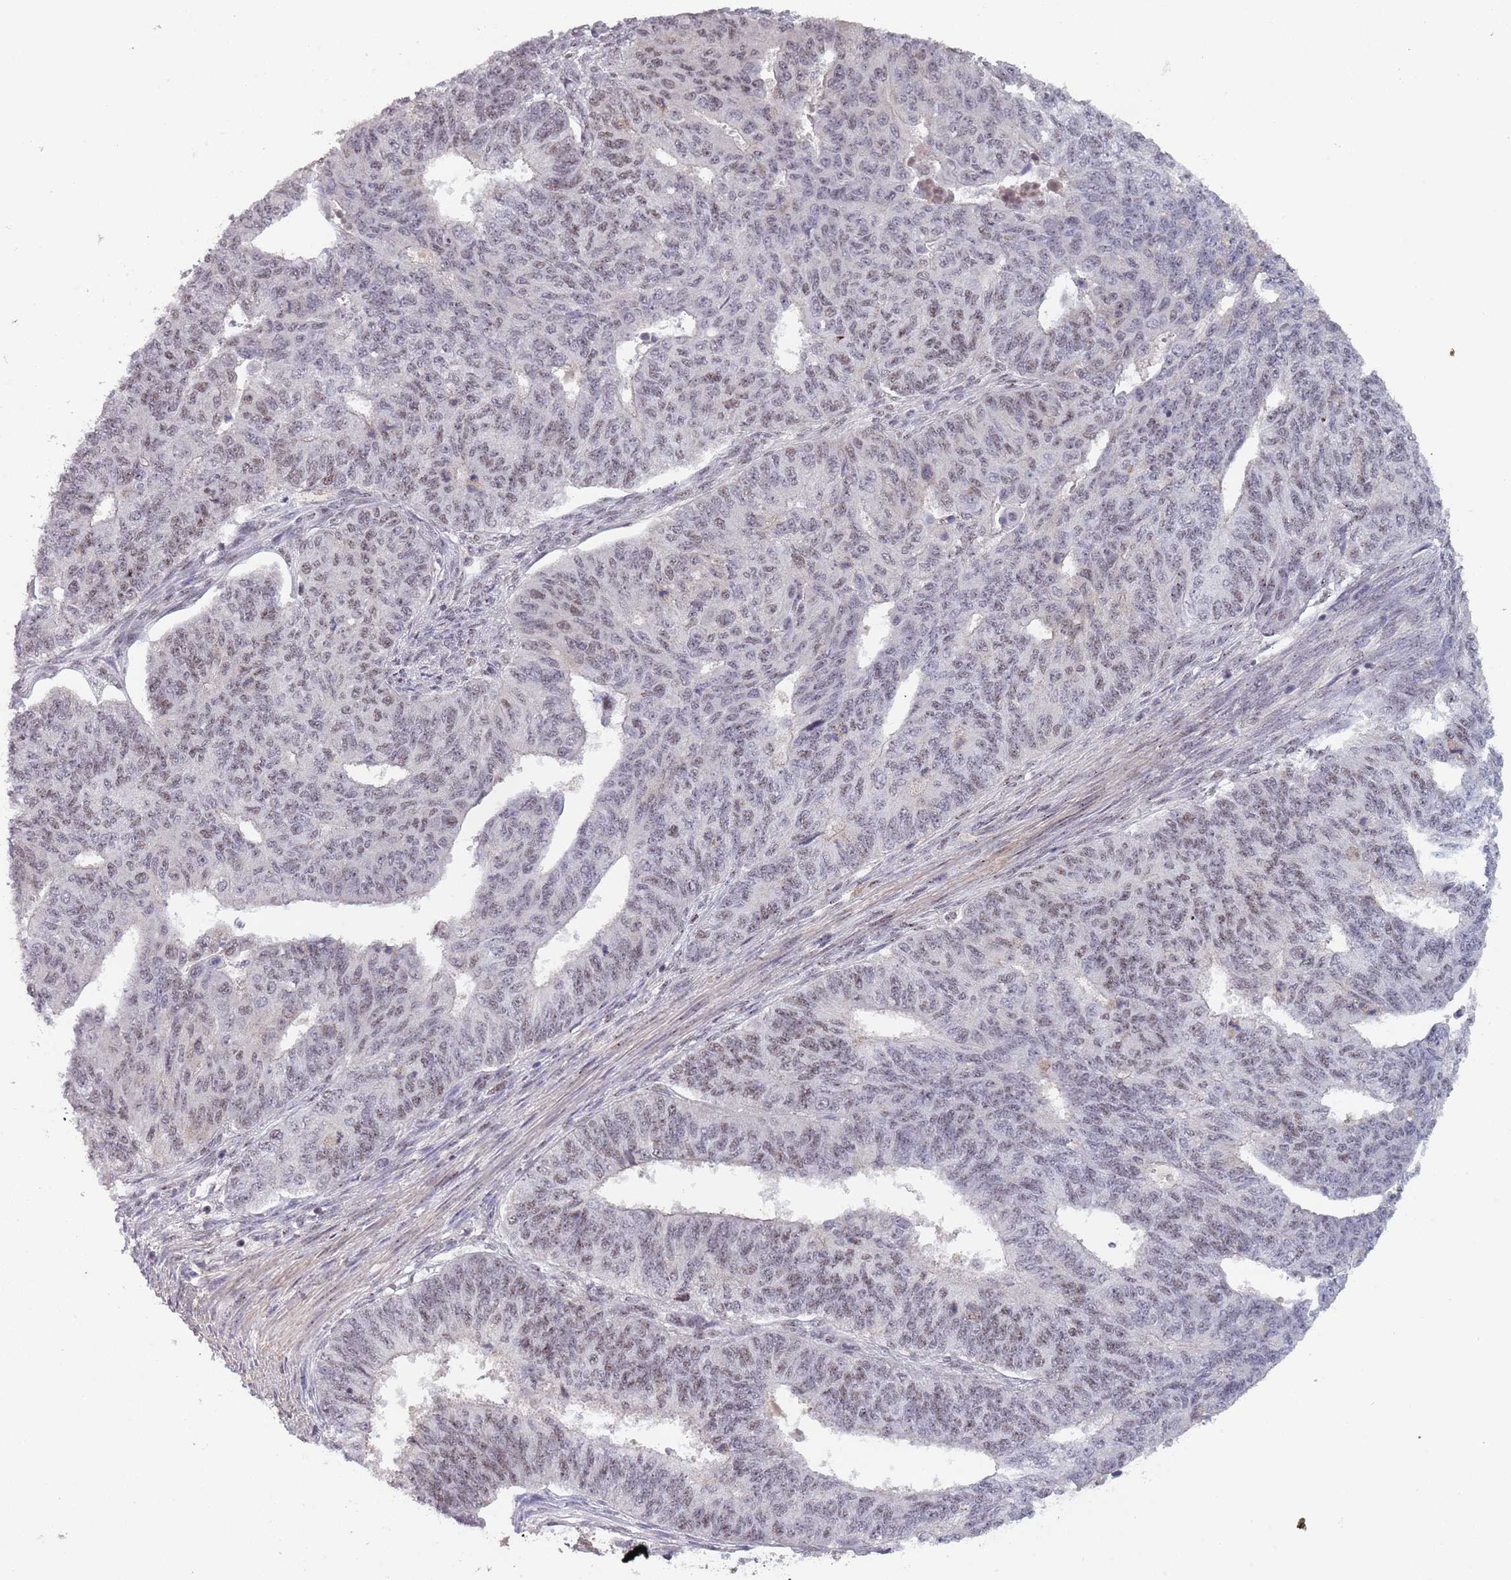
{"staining": {"intensity": "weak", "quantity": "25%-75%", "location": "nuclear"}, "tissue": "endometrial cancer", "cell_type": "Tumor cells", "image_type": "cancer", "snomed": [{"axis": "morphology", "description": "Adenocarcinoma, NOS"}, {"axis": "topography", "description": "Endometrium"}], "caption": "The immunohistochemical stain highlights weak nuclear positivity in tumor cells of endometrial cancer tissue.", "gene": "CIZ1", "patient": {"sex": "female", "age": 32}}